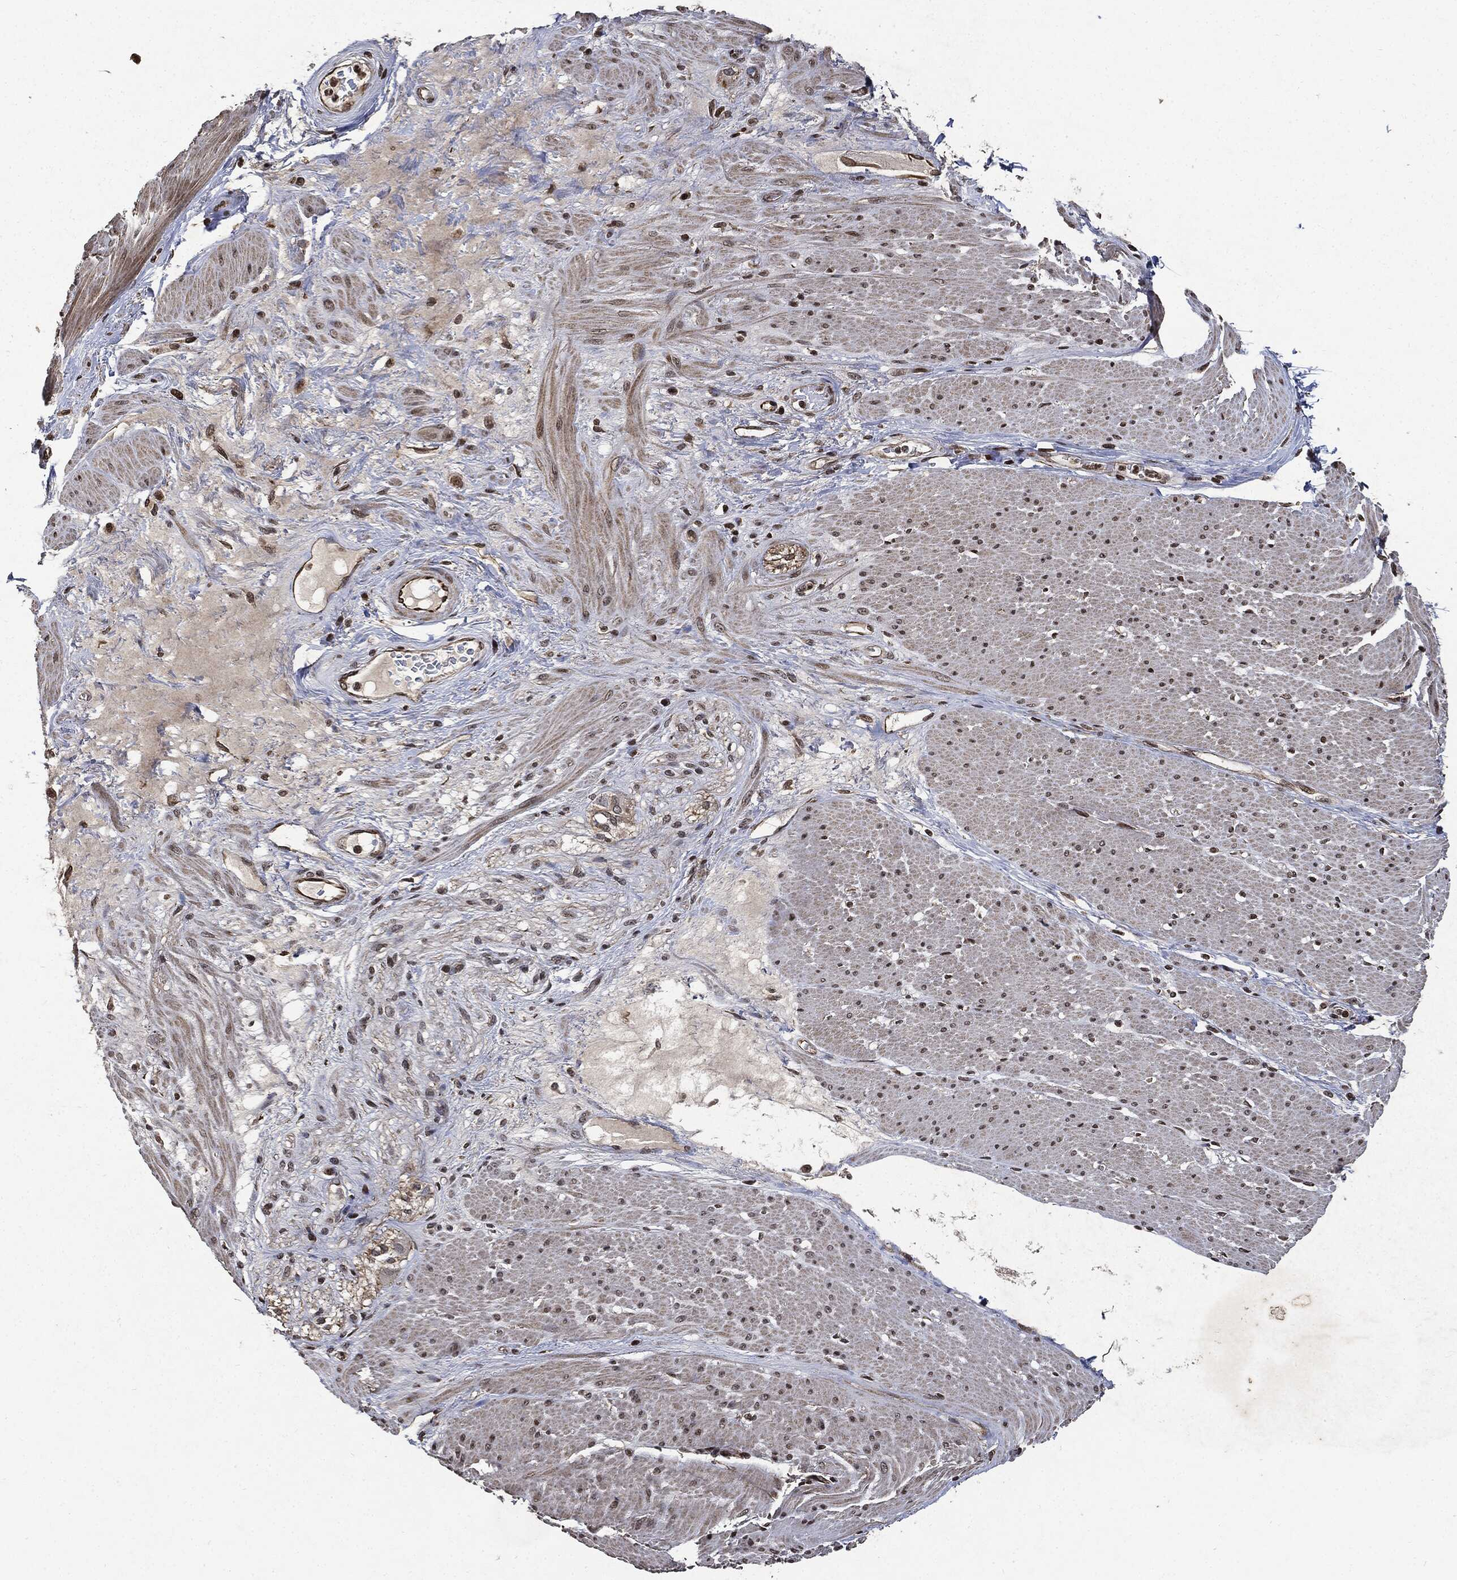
{"staining": {"intensity": "moderate", "quantity": "25%-75%", "location": "nuclear"}, "tissue": "smooth muscle", "cell_type": "Smooth muscle cells", "image_type": "normal", "snomed": [{"axis": "morphology", "description": "Normal tissue, NOS"}, {"axis": "topography", "description": "Soft tissue"}, {"axis": "topography", "description": "Smooth muscle"}], "caption": "Smooth muscle cells exhibit medium levels of moderate nuclear positivity in approximately 25%-75% of cells in unremarkable human smooth muscle.", "gene": "JUN", "patient": {"sex": "male", "age": 72}}